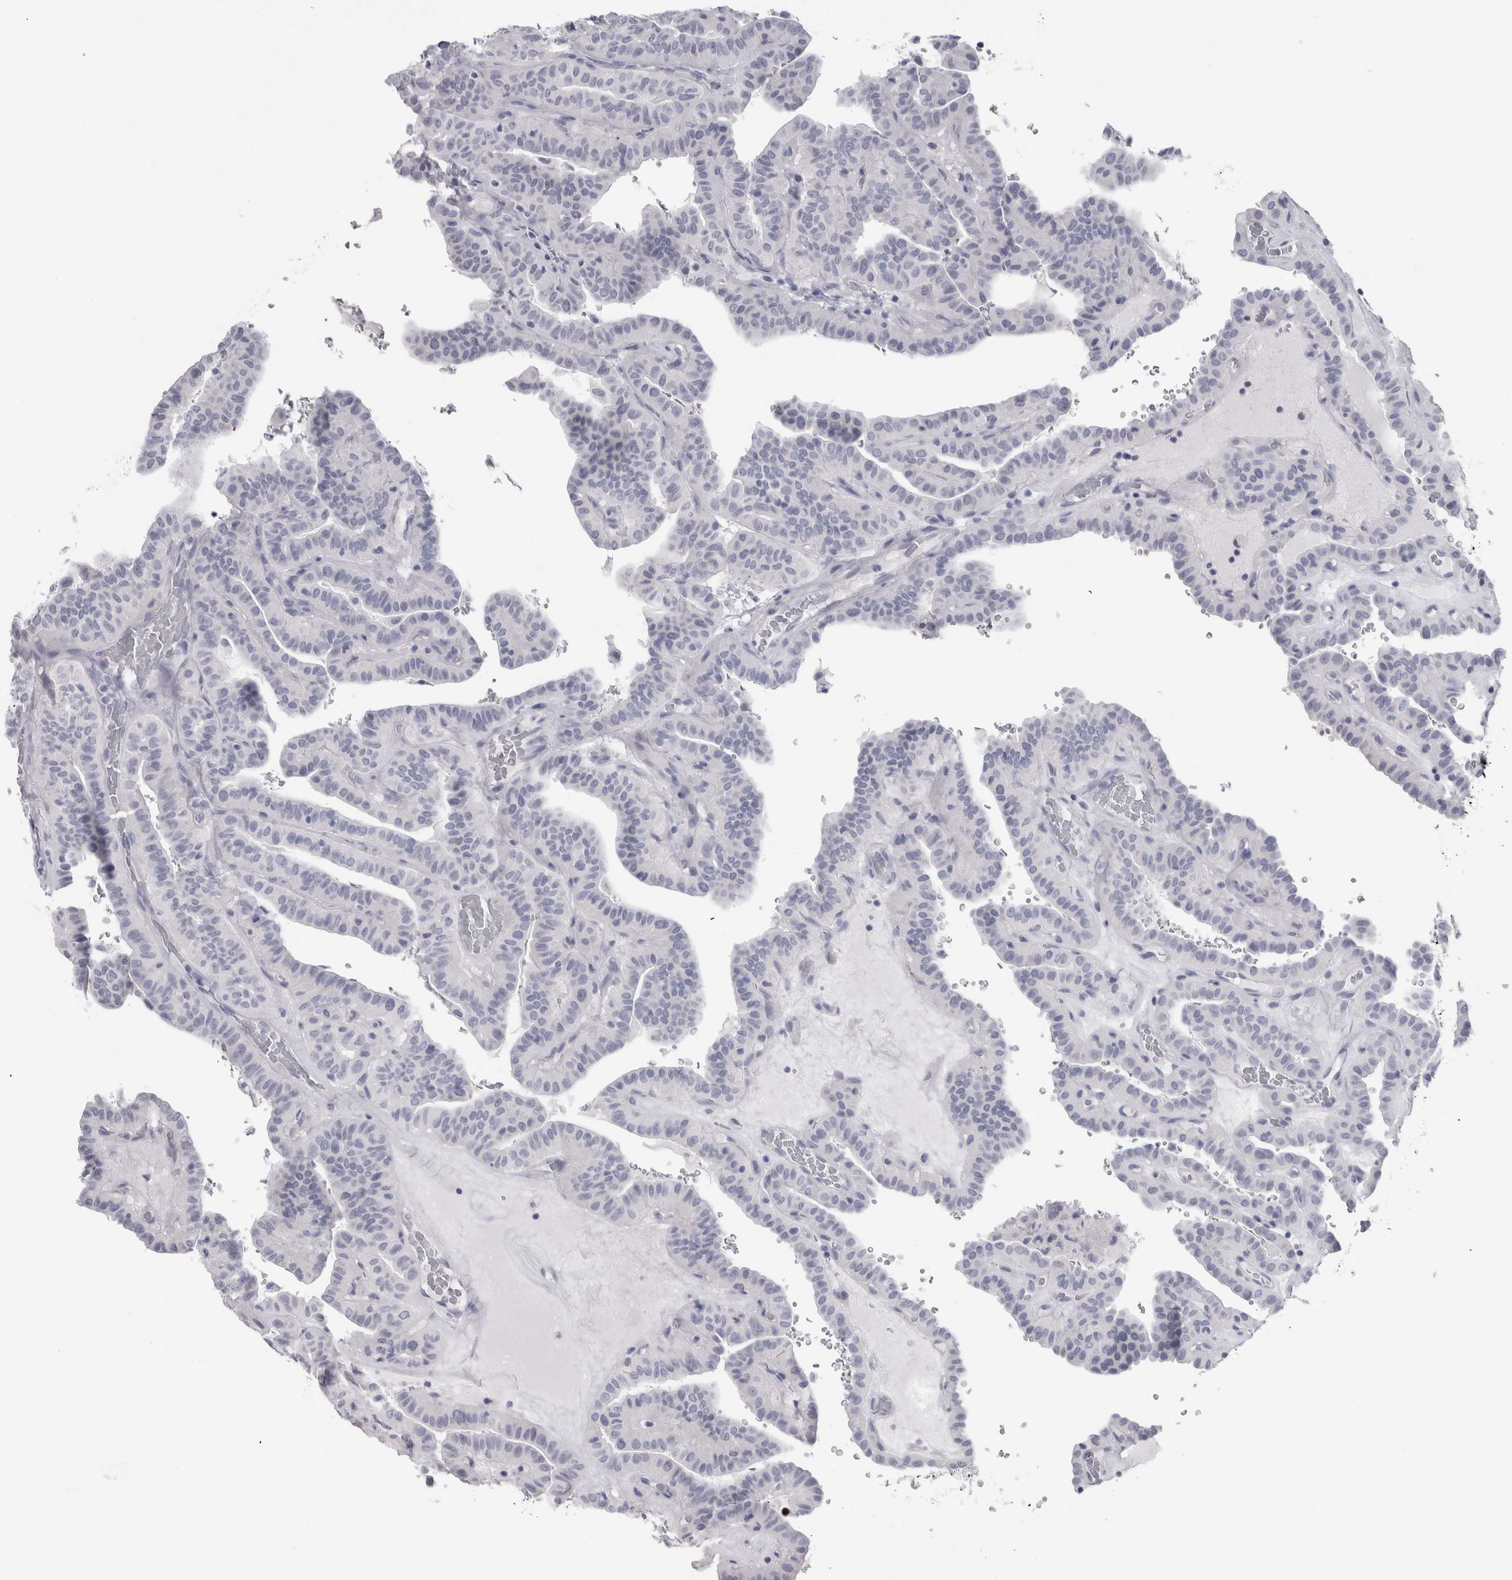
{"staining": {"intensity": "negative", "quantity": "none", "location": "none"}, "tissue": "thyroid cancer", "cell_type": "Tumor cells", "image_type": "cancer", "snomed": [{"axis": "morphology", "description": "Papillary adenocarcinoma, NOS"}, {"axis": "topography", "description": "Thyroid gland"}], "caption": "A histopathology image of human papillary adenocarcinoma (thyroid) is negative for staining in tumor cells.", "gene": "PTH", "patient": {"sex": "male", "age": 77}}